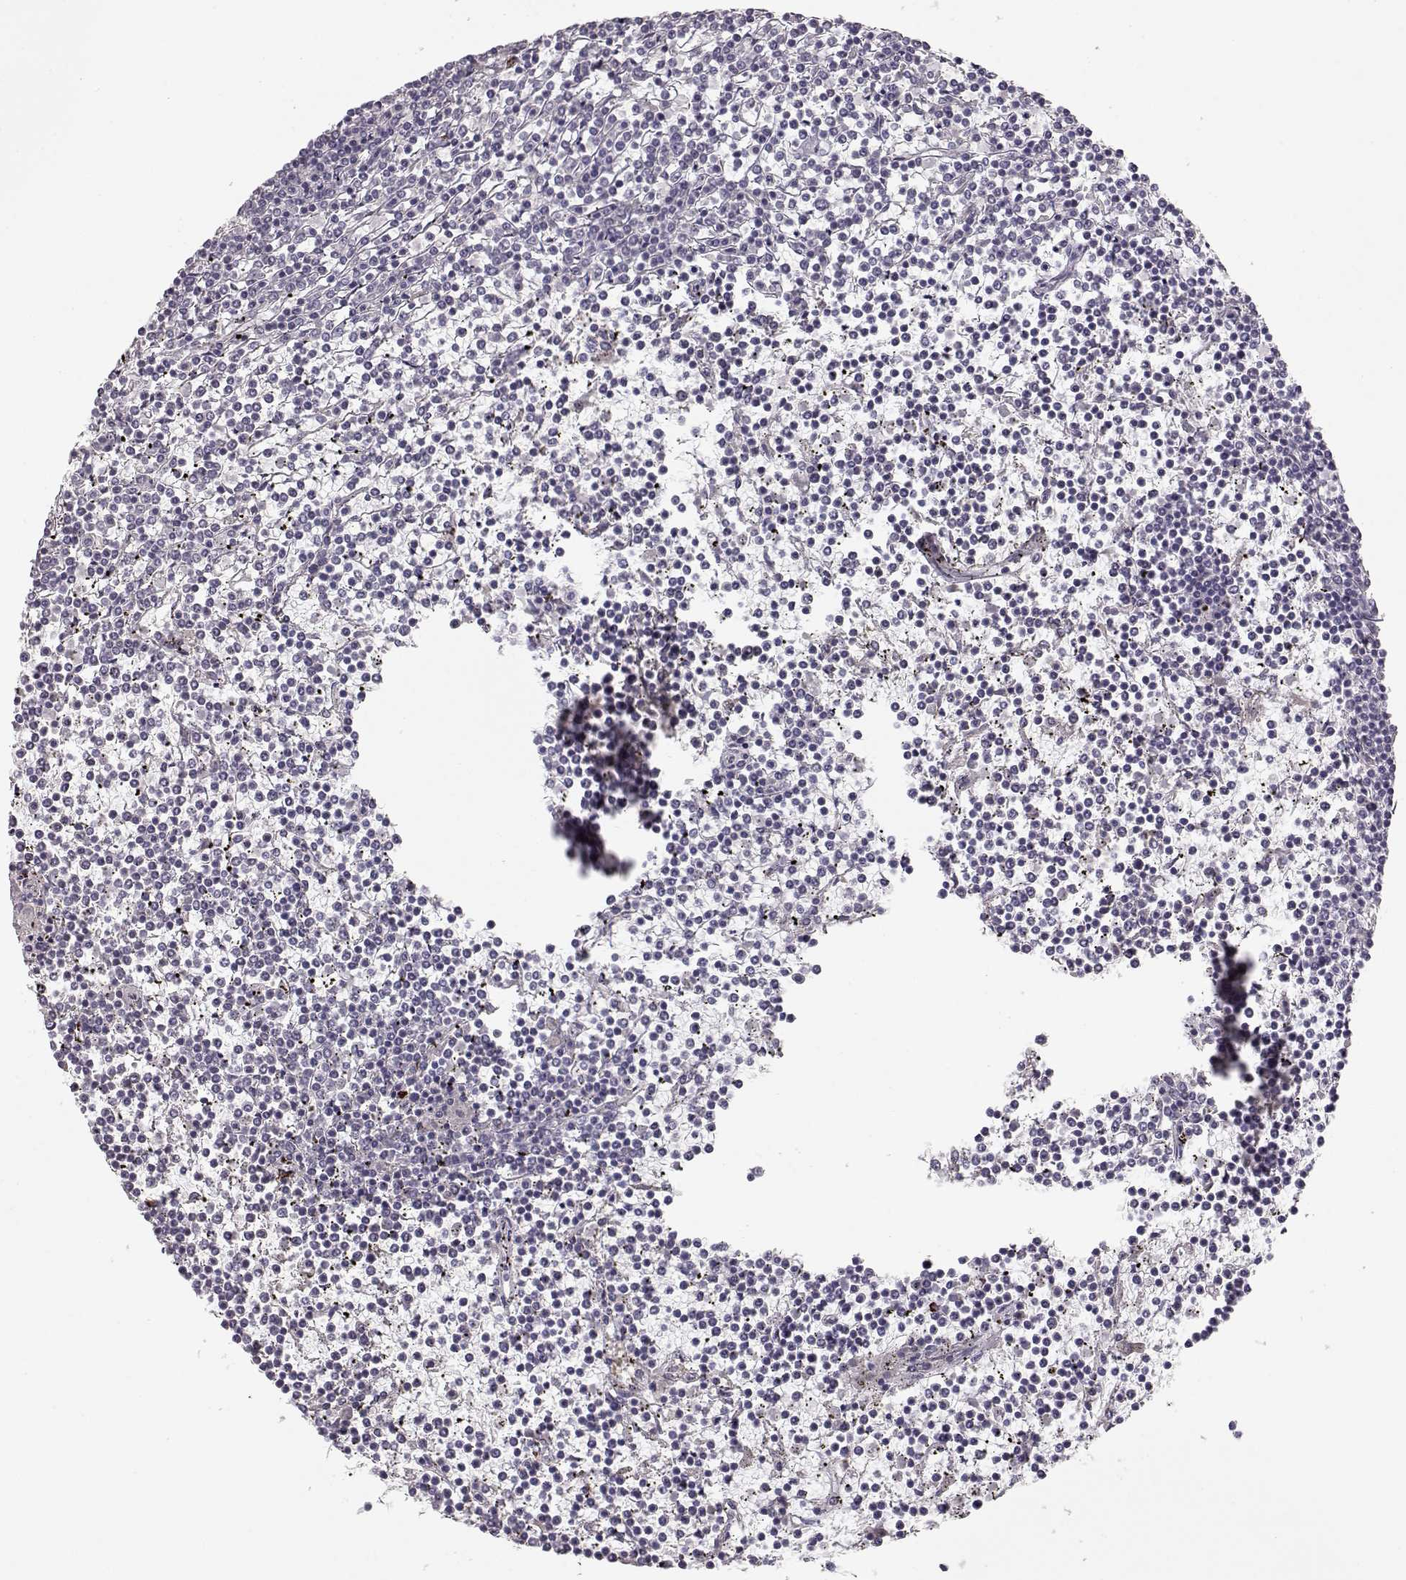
{"staining": {"intensity": "negative", "quantity": "none", "location": "none"}, "tissue": "lymphoma", "cell_type": "Tumor cells", "image_type": "cancer", "snomed": [{"axis": "morphology", "description": "Malignant lymphoma, non-Hodgkin's type, Low grade"}, {"axis": "topography", "description": "Spleen"}], "caption": "Tumor cells show no significant protein expression in lymphoma.", "gene": "ARHGAP8", "patient": {"sex": "female", "age": 19}}